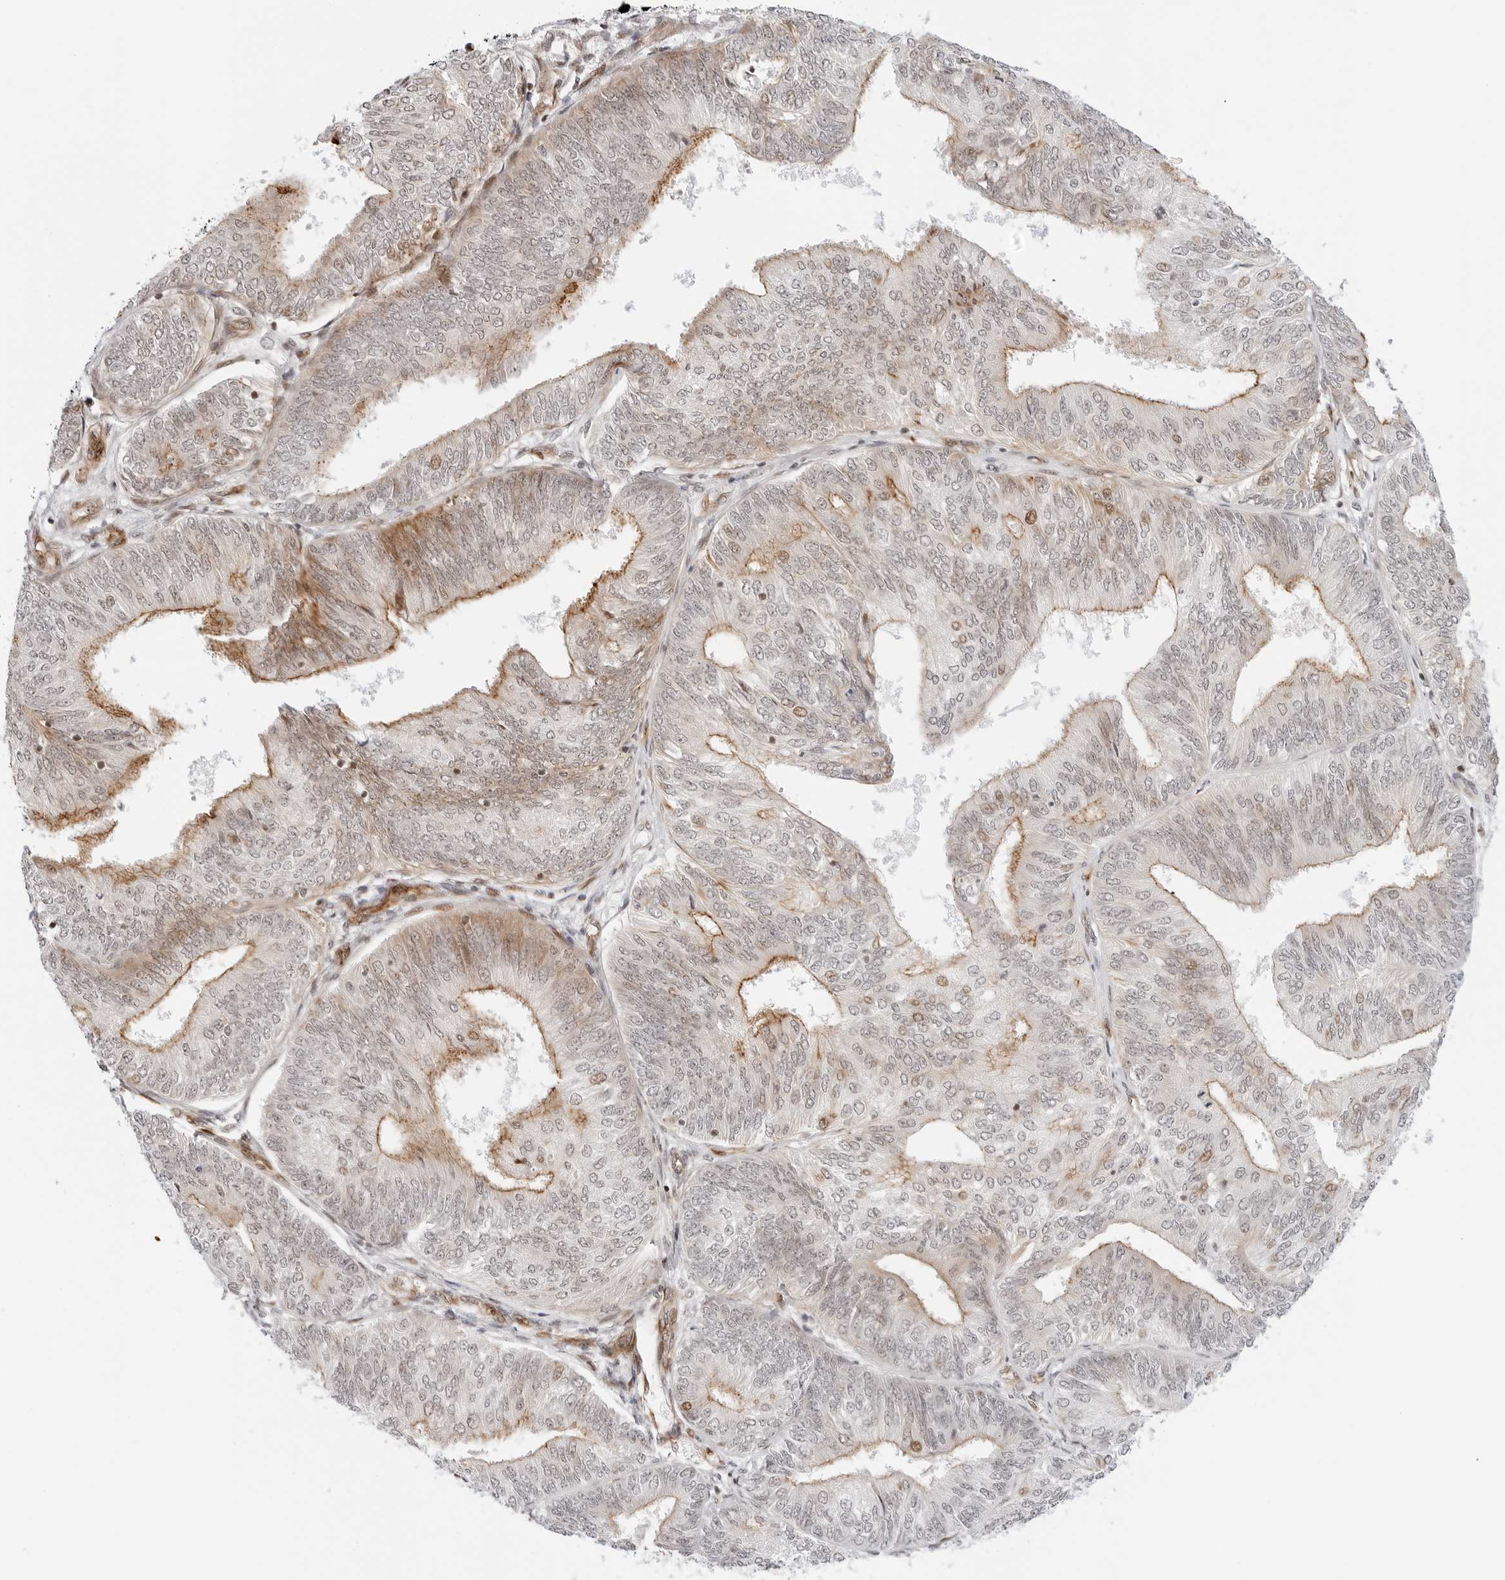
{"staining": {"intensity": "weak", "quantity": "<25%", "location": "cytoplasmic/membranous,nuclear"}, "tissue": "endometrial cancer", "cell_type": "Tumor cells", "image_type": "cancer", "snomed": [{"axis": "morphology", "description": "Adenocarcinoma, NOS"}, {"axis": "topography", "description": "Endometrium"}], "caption": "DAB (3,3'-diaminobenzidine) immunohistochemical staining of human adenocarcinoma (endometrial) exhibits no significant positivity in tumor cells.", "gene": "ZNF613", "patient": {"sex": "female", "age": 58}}